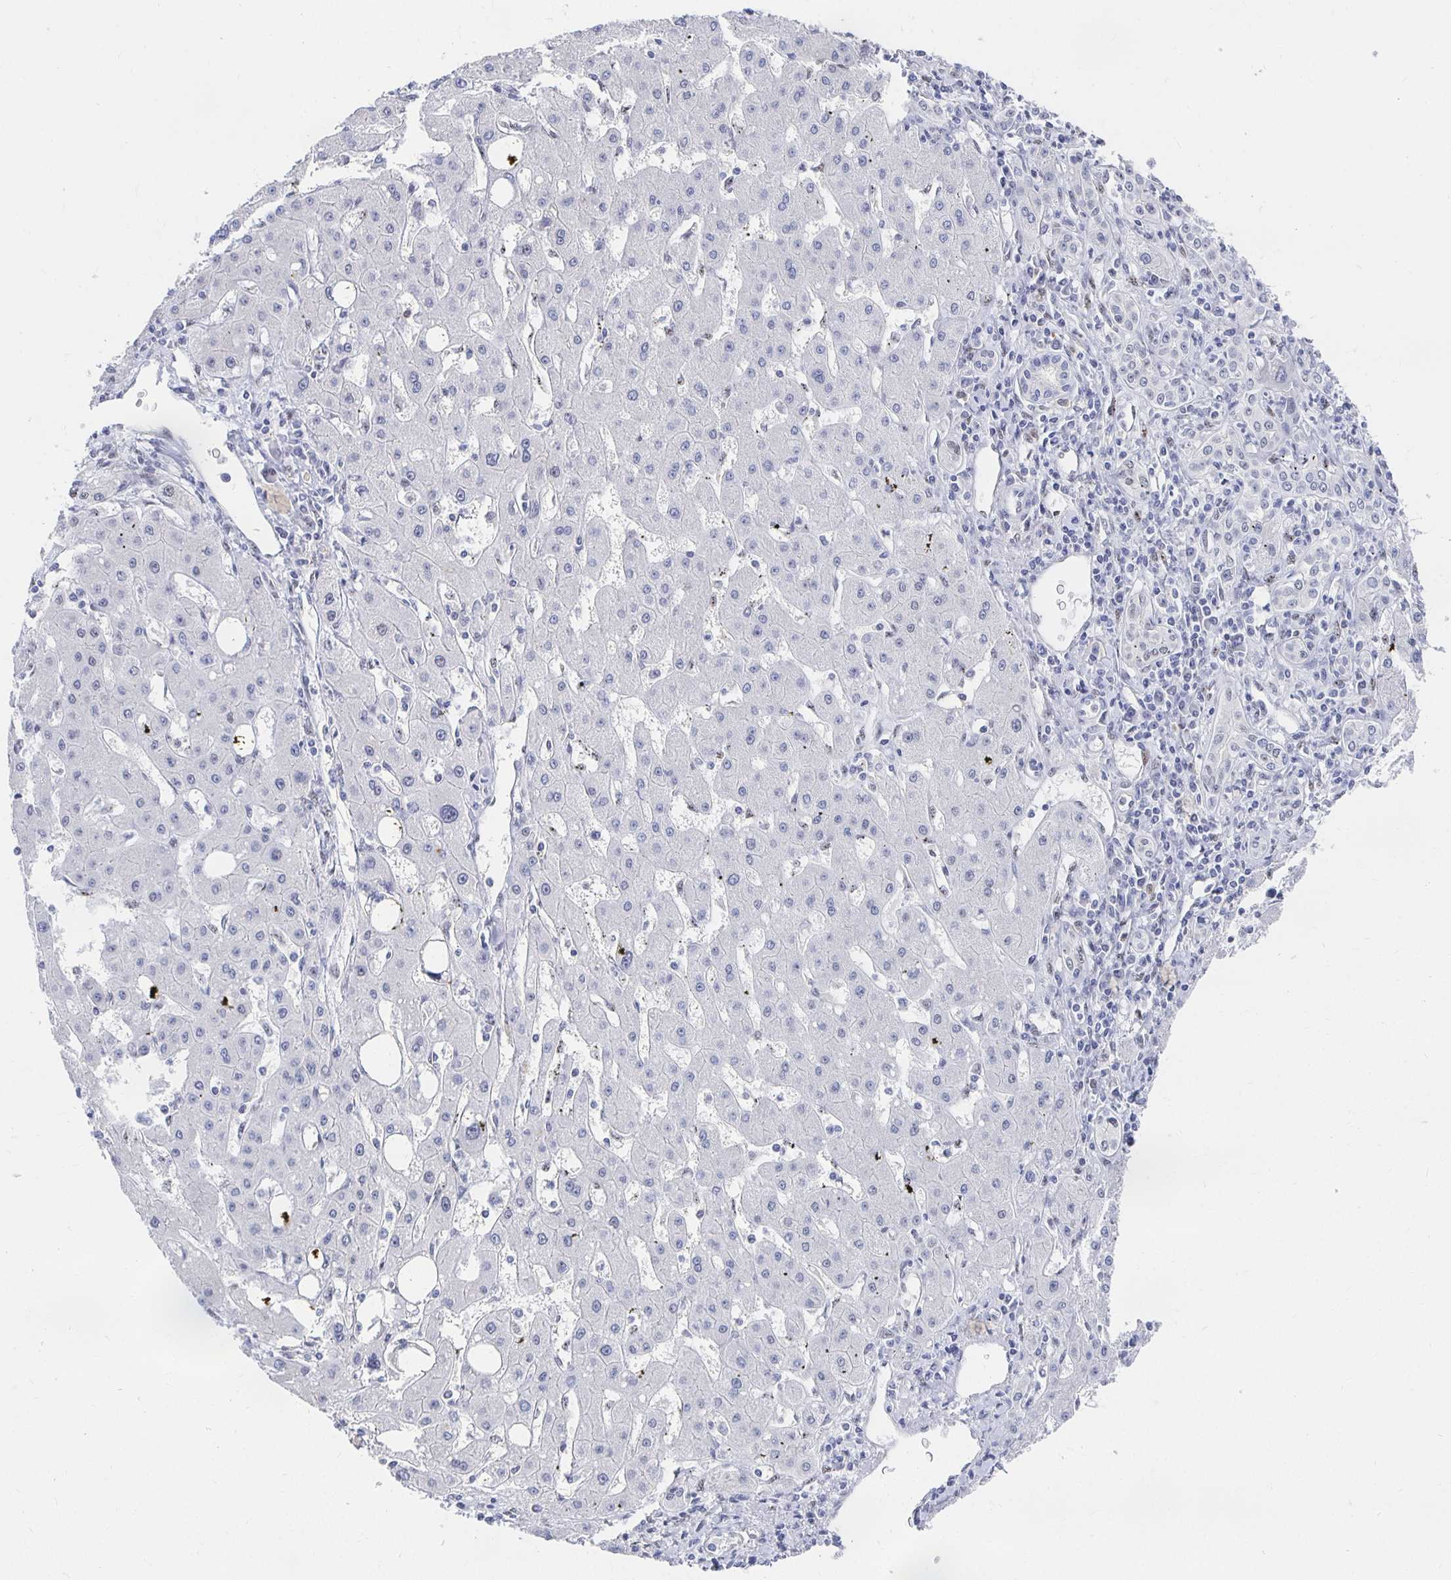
{"staining": {"intensity": "negative", "quantity": "none", "location": "none"}, "tissue": "liver cancer", "cell_type": "Tumor cells", "image_type": "cancer", "snomed": [{"axis": "morphology", "description": "Carcinoma, Hepatocellular, NOS"}, {"axis": "topography", "description": "Liver"}], "caption": "This photomicrograph is of liver cancer stained with immunohistochemistry to label a protein in brown with the nuclei are counter-stained blue. There is no staining in tumor cells.", "gene": "CLIC3", "patient": {"sex": "male", "age": 72}}